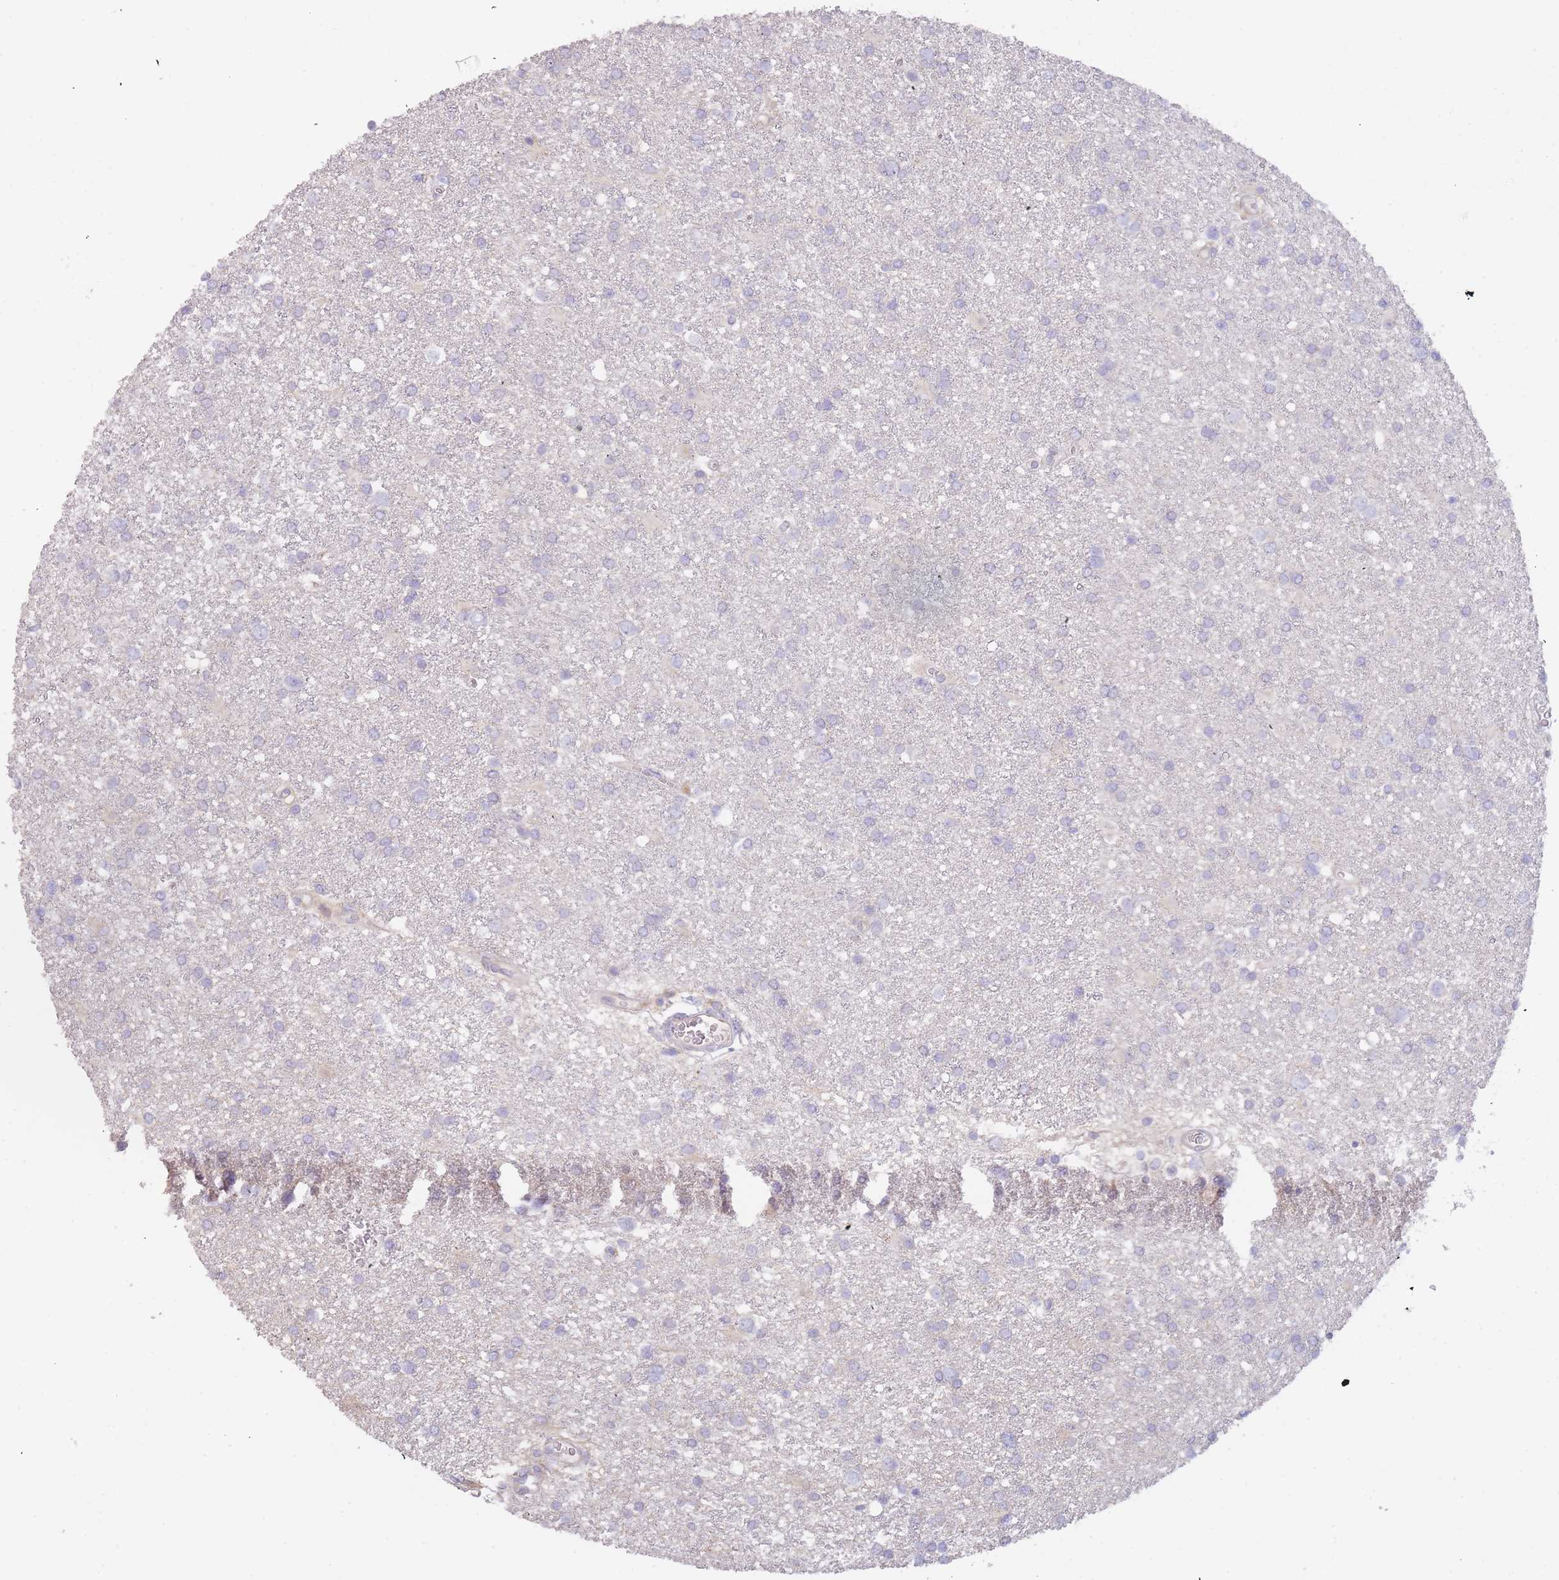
{"staining": {"intensity": "negative", "quantity": "none", "location": "none"}, "tissue": "glioma", "cell_type": "Tumor cells", "image_type": "cancer", "snomed": [{"axis": "morphology", "description": "Glioma, malignant, Low grade"}, {"axis": "topography", "description": "Brain"}], "caption": "DAB (3,3'-diaminobenzidine) immunohistochemical staining of malignant glioma (low-grade) exhibits no significant staining in tumor cells.", "gene": "SLC35E4", "patient": {"sex": "female", "age": 32}}